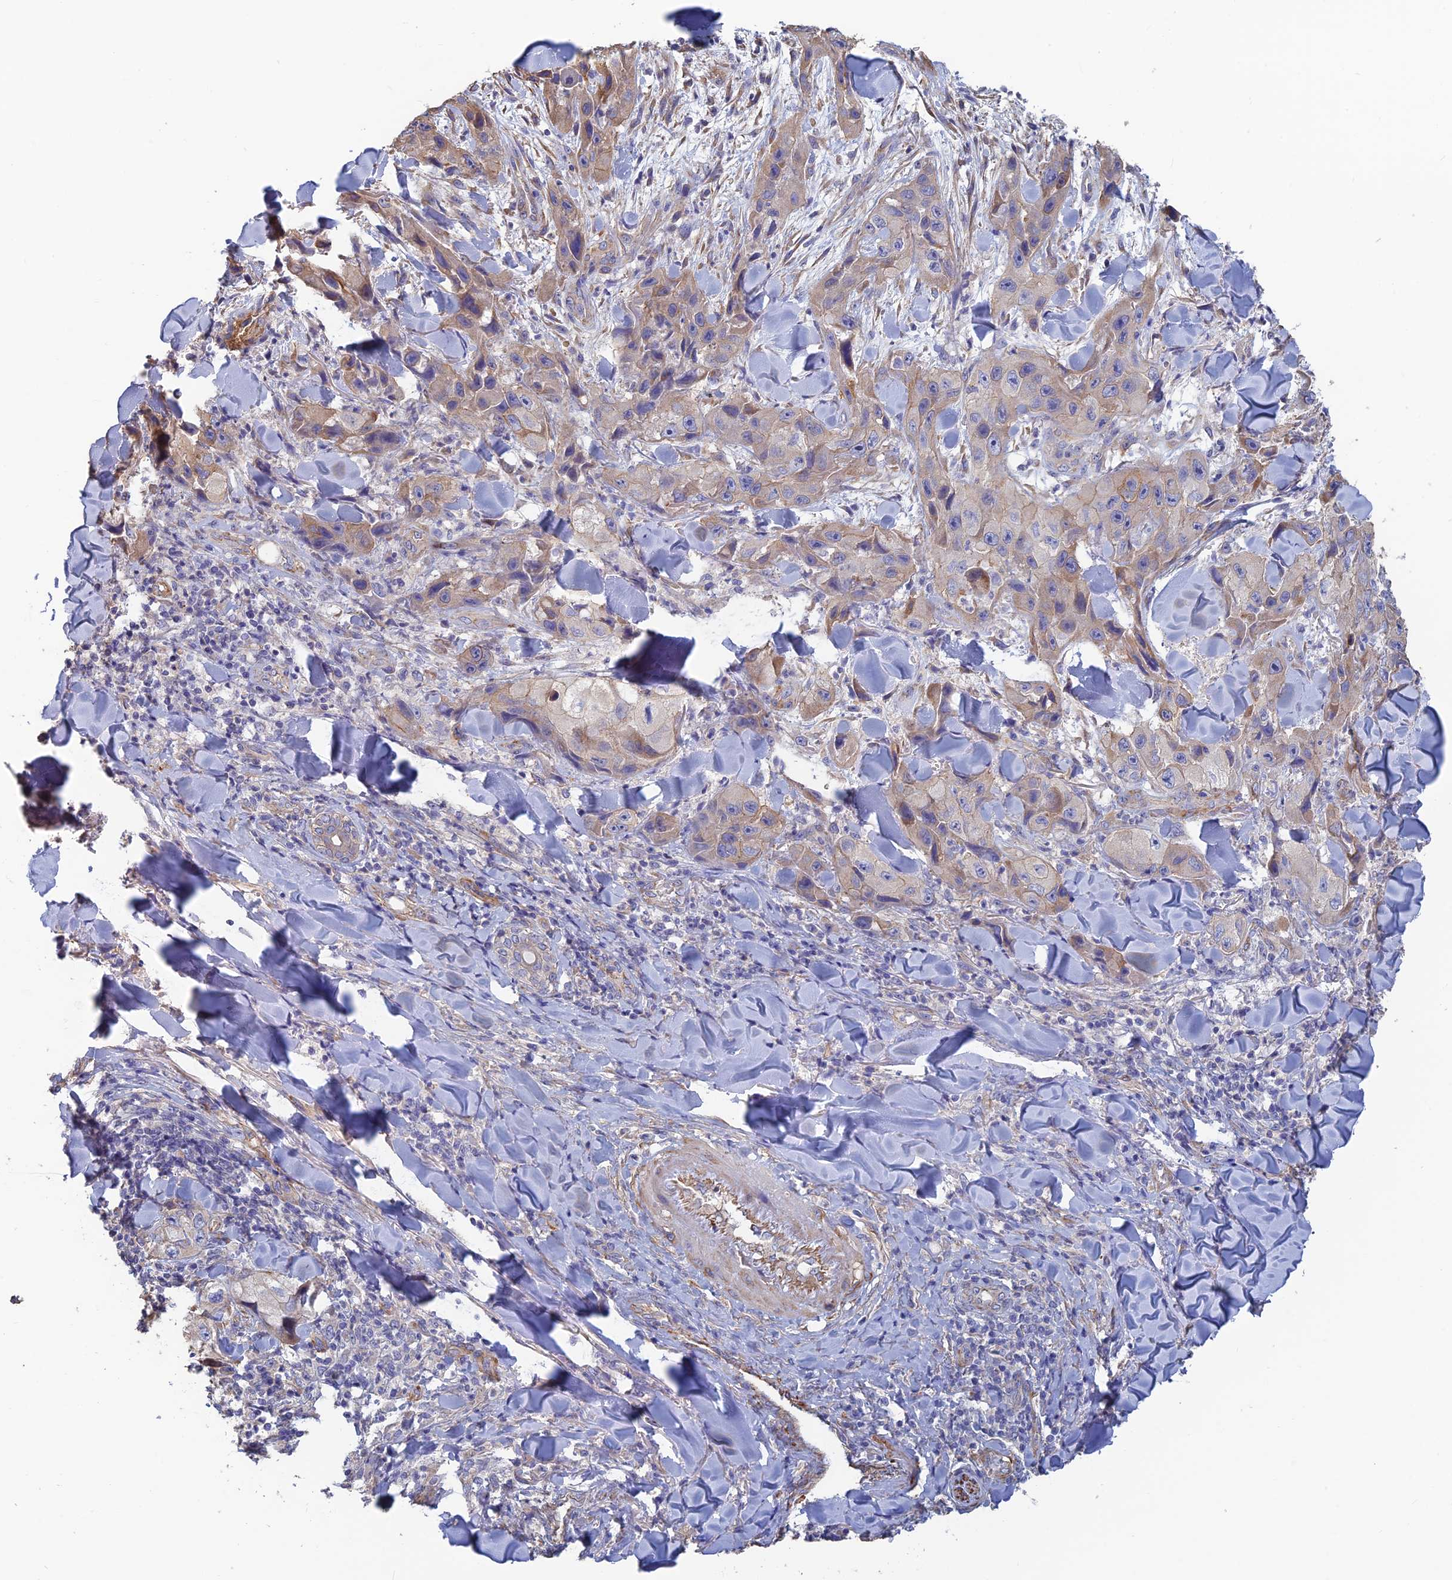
{"staining": {"intensity": "weak", "quantity": "<25%", "location": "cytoplasmic/membranous"}, "tissue": "skin cancer", "cell_type": "Tumor cells", "image_type": "cancer", "snomed": [{"axis": "morphology", "description": "Squamous cell carcinoma, NOS"}, {"axis": "topography", "description": "Skin"}, {"axis": "topography", "description": "Subcutis"}], "caption": "High magnification brightfield microscopy of skin cancer stained with DAB (brown) and counterstained with hematoxylin (blue): tumor cells show no significant expression.", "gene": "PCDHA5", "patient": {"sex": "male", "age": 73}}